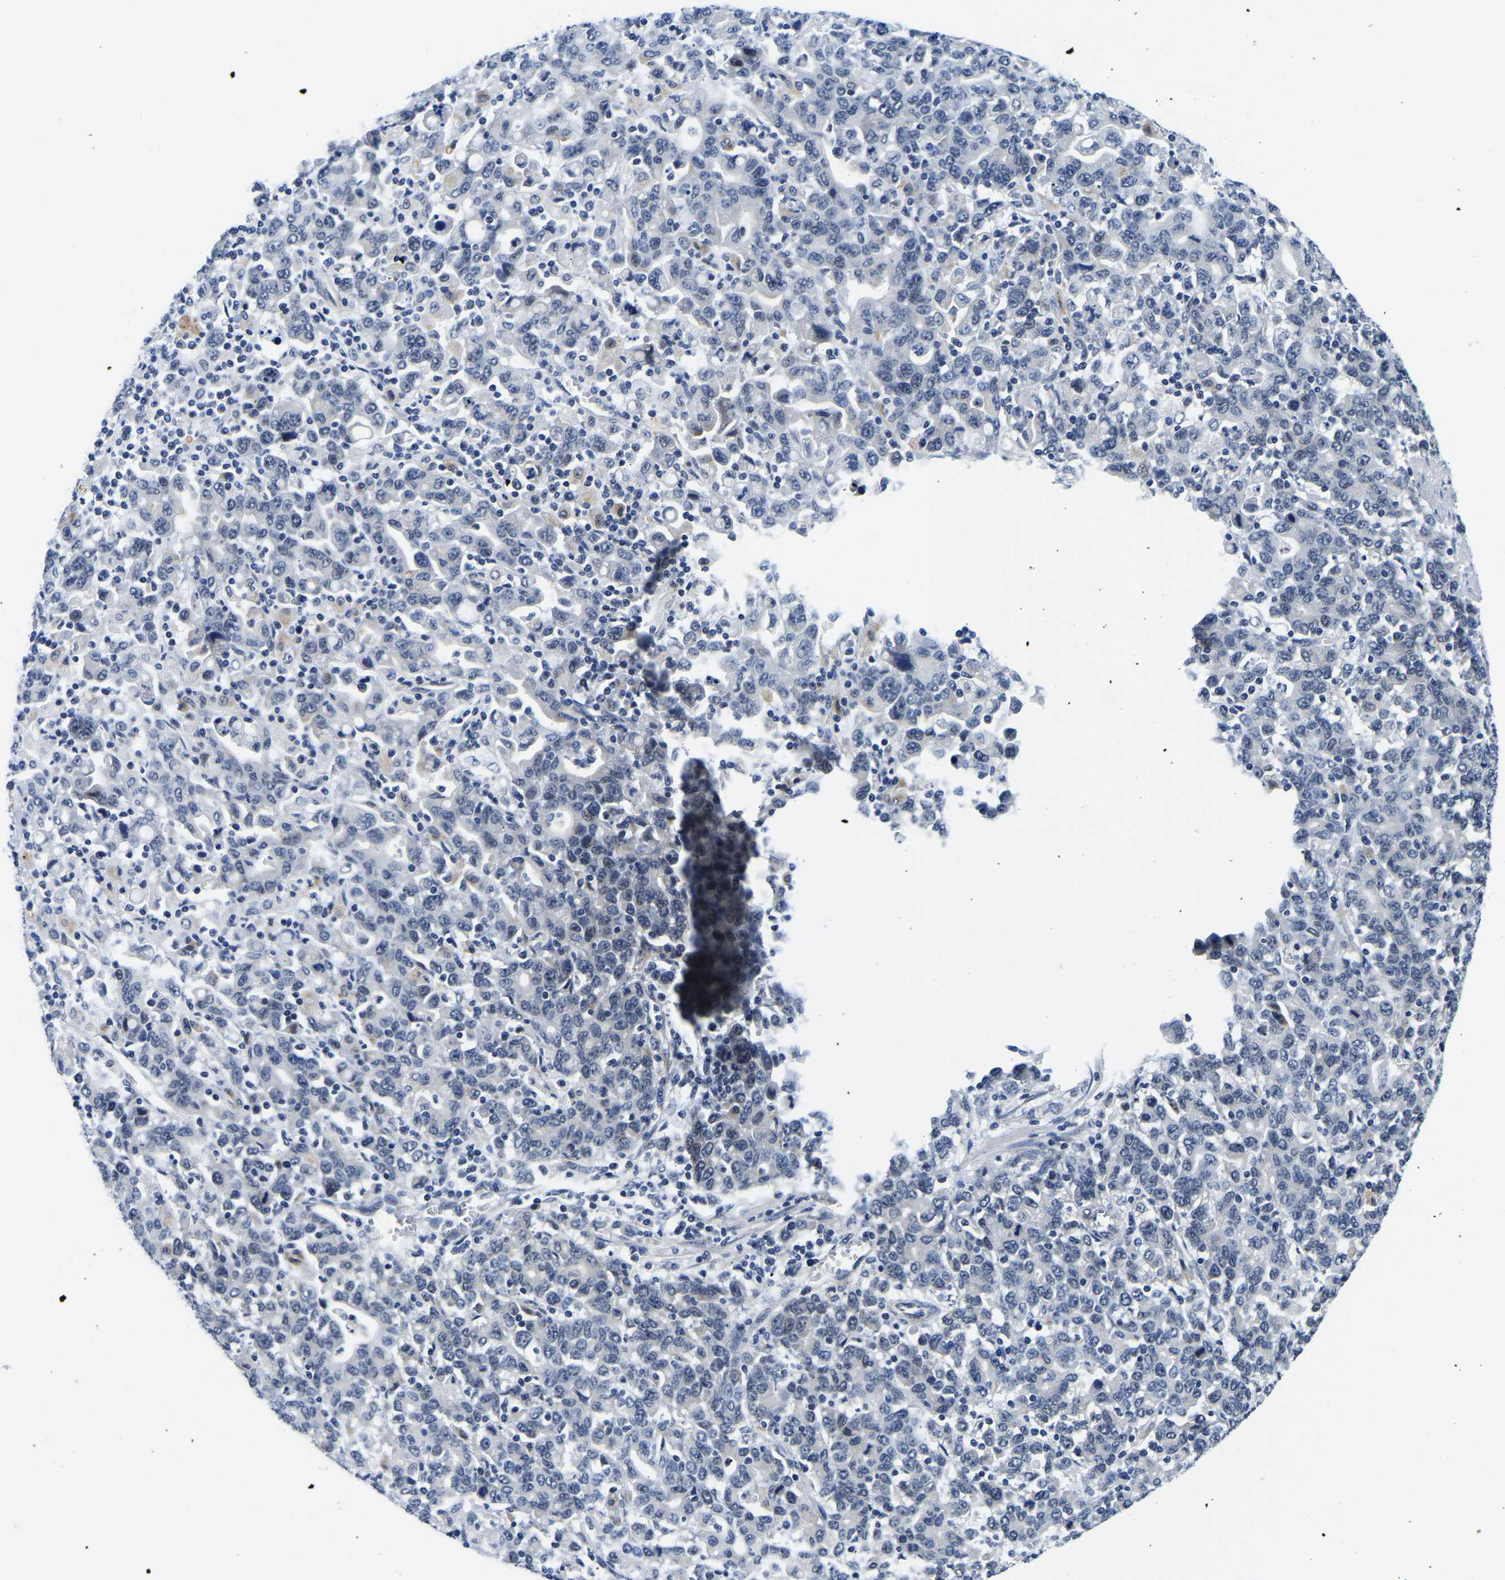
{"staining": {"intensity": "negative", "quantity": "none", "location": "none"}, "tissue": "stomach cancer", "cell_type": "Tumor cells", "image_type": "cancer", "snomed": [{"axis": "morphology", "description": "Adenocarcinoma, NOS"}, {"axis": "topography", "description": "Stomach, upper"}], "caption": "Immunohistochemical staining of human stomach cancer exhibits no significant positivity in tumor cells.", "gene": "POLDIP3", "patient": {"sex": "male", "age": 69}}